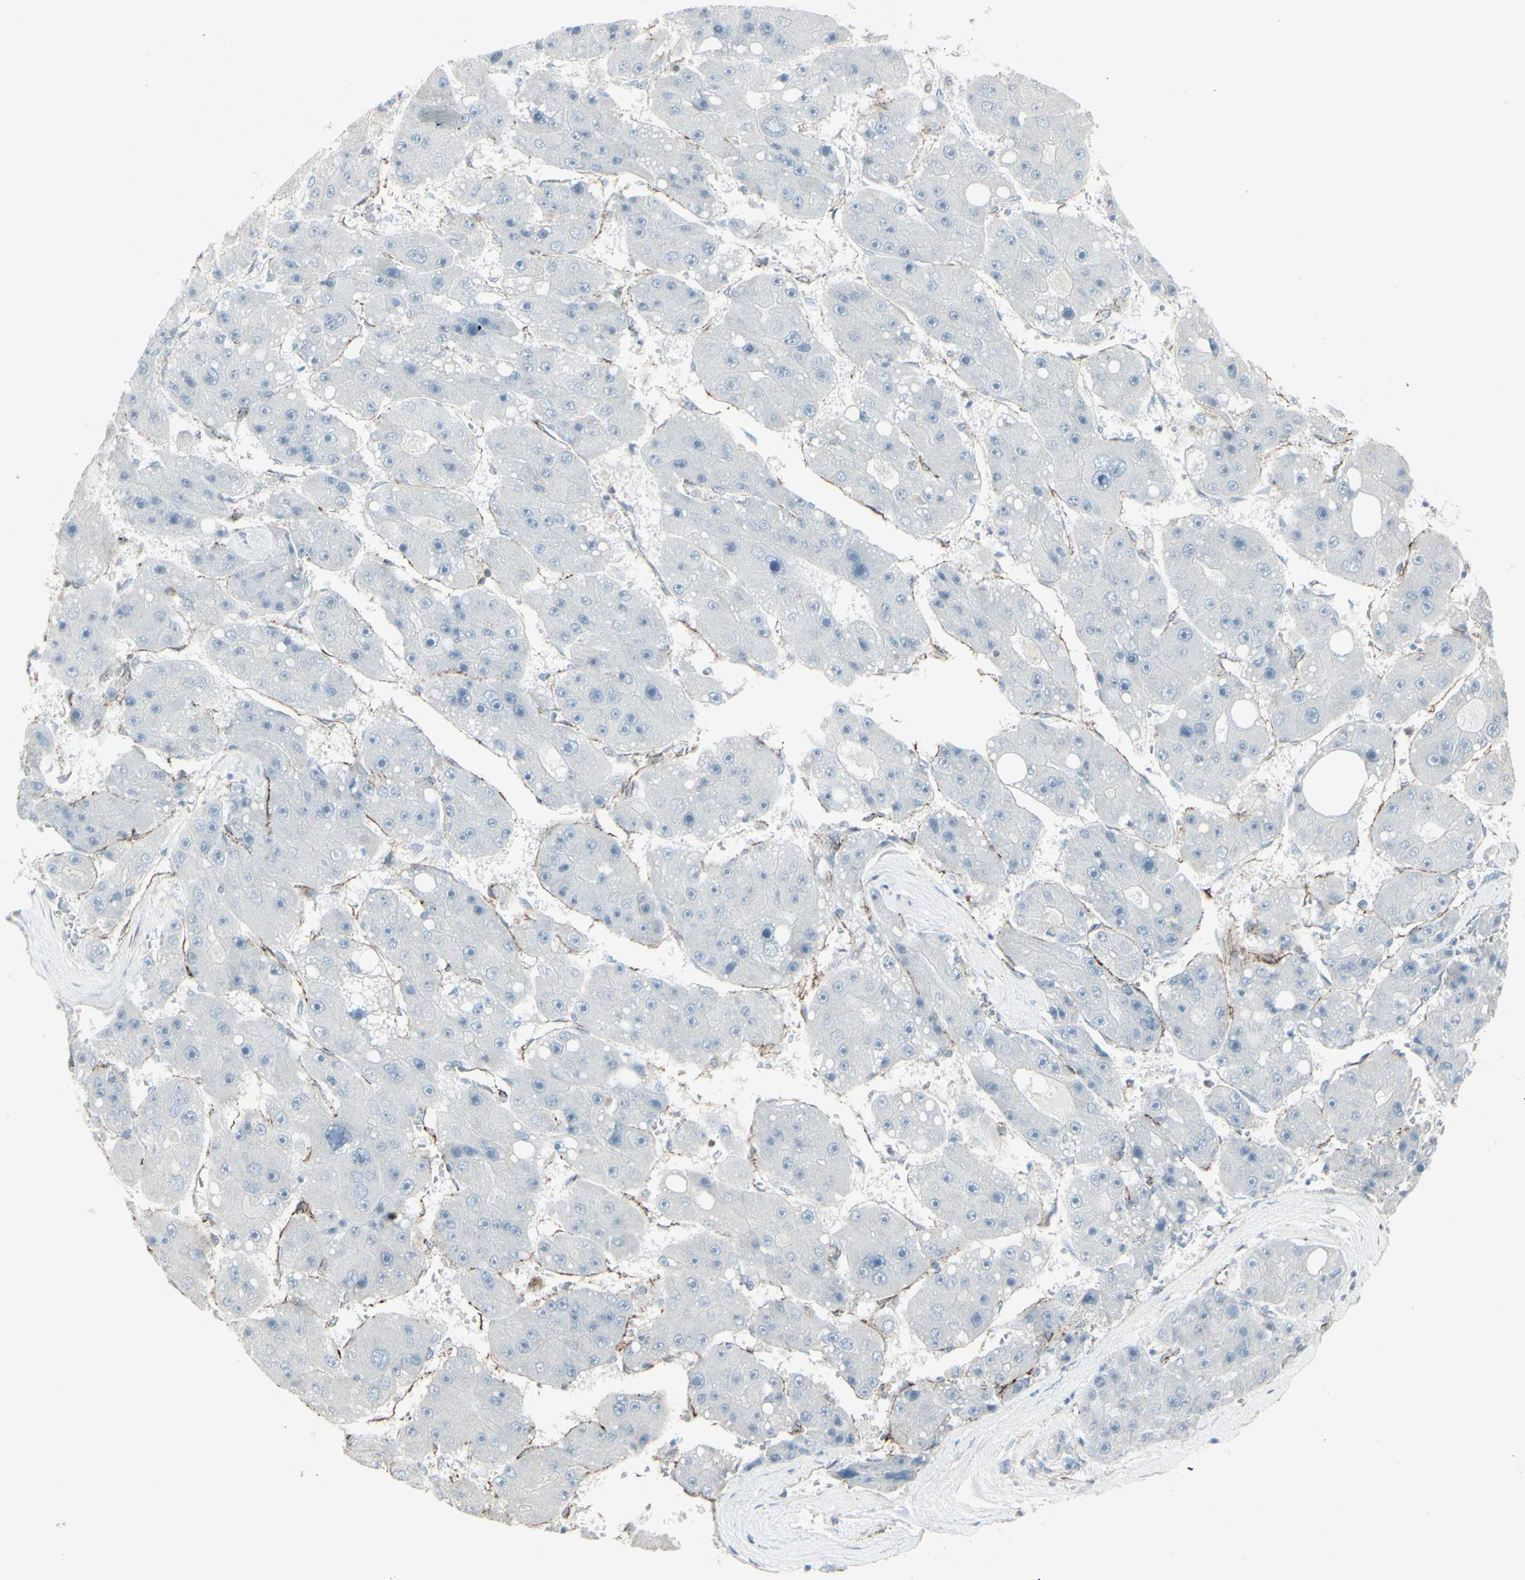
{"staining": {"intensity": "negative", "quantity": "none", "location": "none"}, "tissue": "liver cancer", "cell_type": "Tumor cells", "image_type": "cancer", "snomed": [{"axis": "morphology", "description": "Carcinoma, Hepatocellular, NOS"}, {"axis": "topography", "description": "Liver"}], "caption": "The immunohistochemistry micrograph has no significant expression in tumor cells of liver cancer tissue.", "gene": "GJA1", "patient": {"sex": "female", "age": 61}}